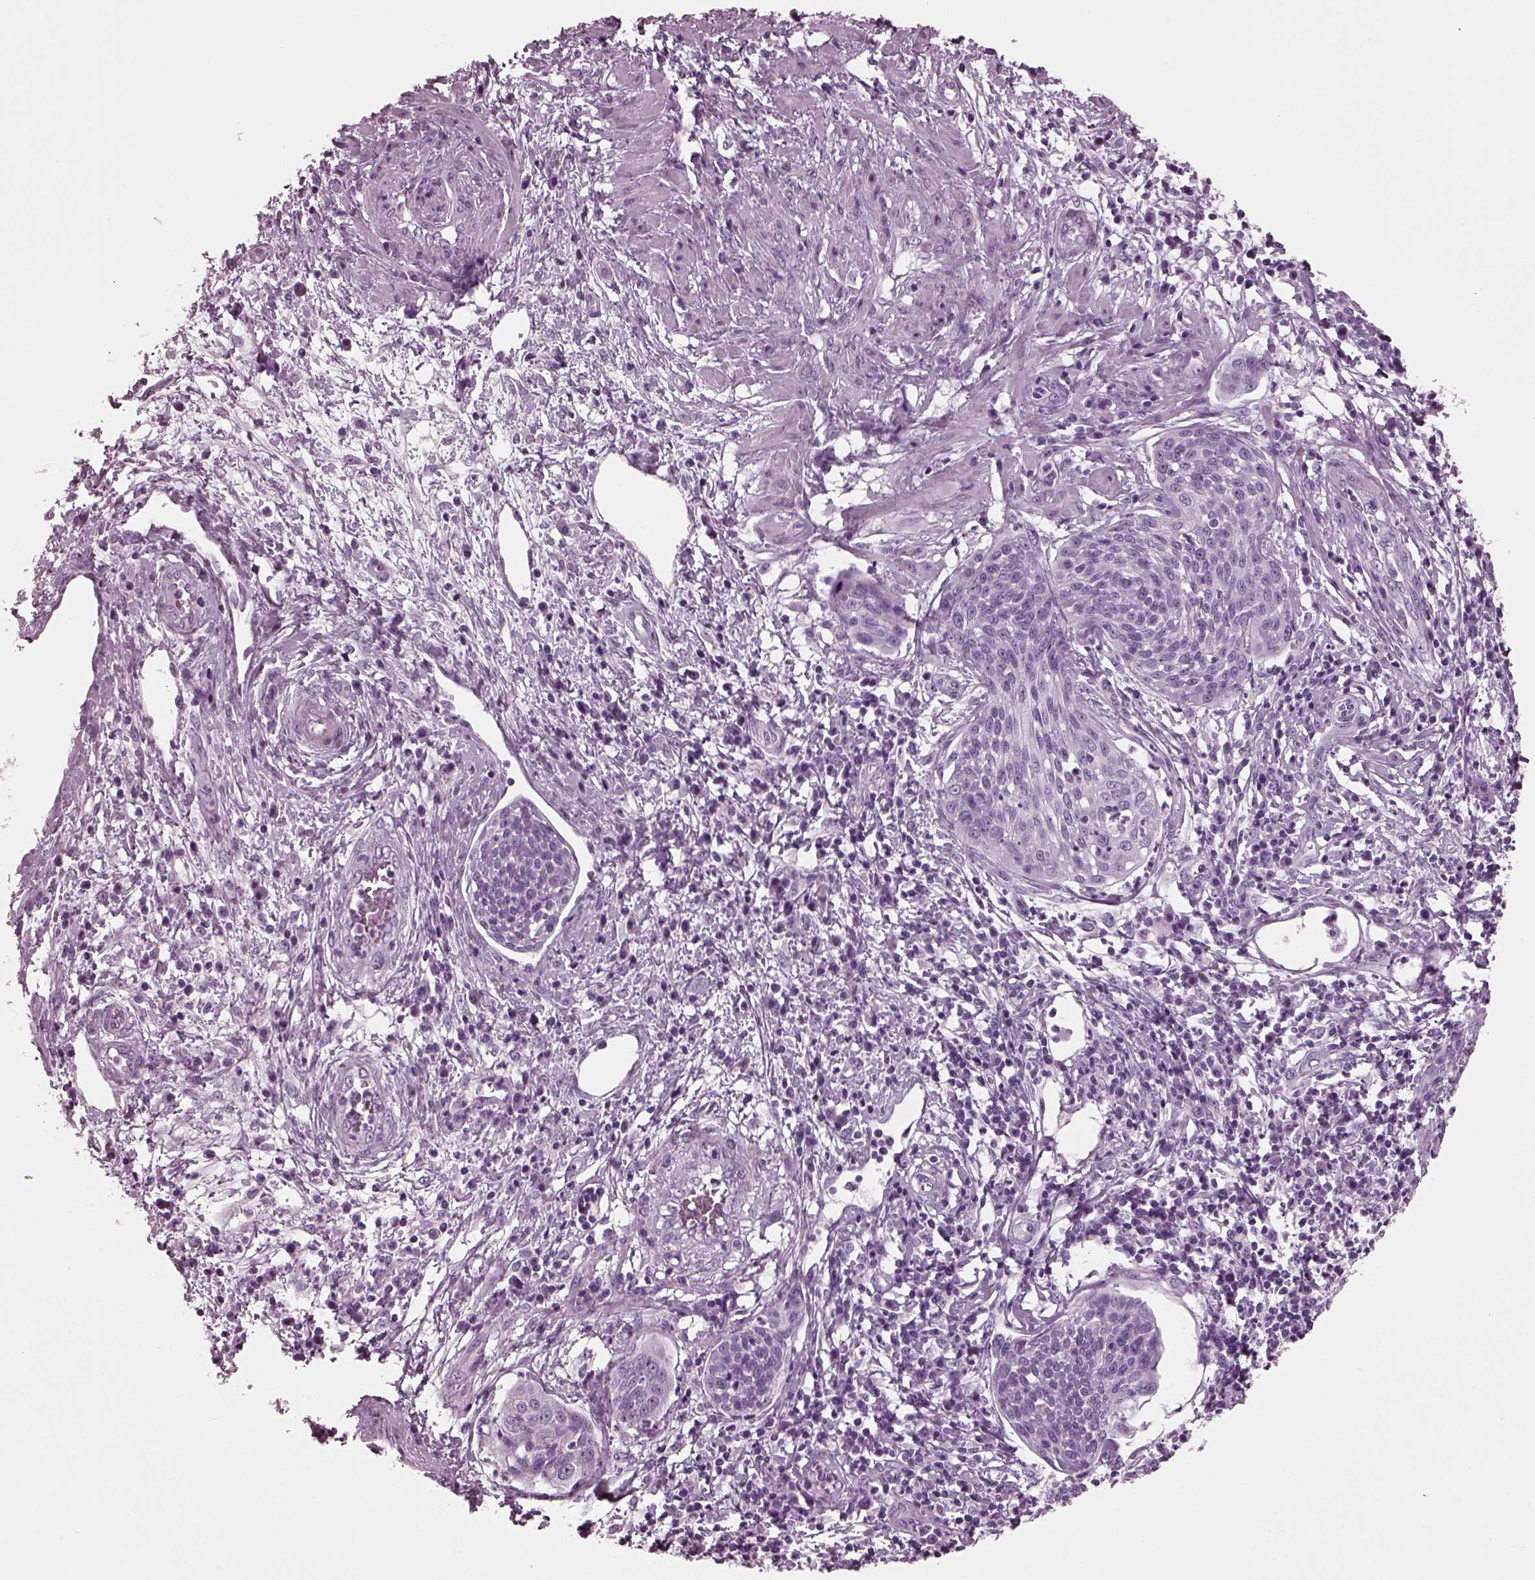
{"staining": {"intensity": "negative", "quantity": "none", "location": "none"}, "tissue": "cervical cancer", "cell_type": "Tumor cells", "image_type": "cancer", "snomed": [{"axis": "morphology", "description": "Squamous cell carcinoma, NOS"}, {"axis": "topography", "description": "Cervix"}], "caption": "IHC micrograph of neoplastic tissue: human cervical cancer stained with DAB (3,3'-diaminobenzidine) demonstrates no significant protein expression in tumor cells.", "gene": "KRTAP3-2", "patient": {"sex": "female", "age": 34}}